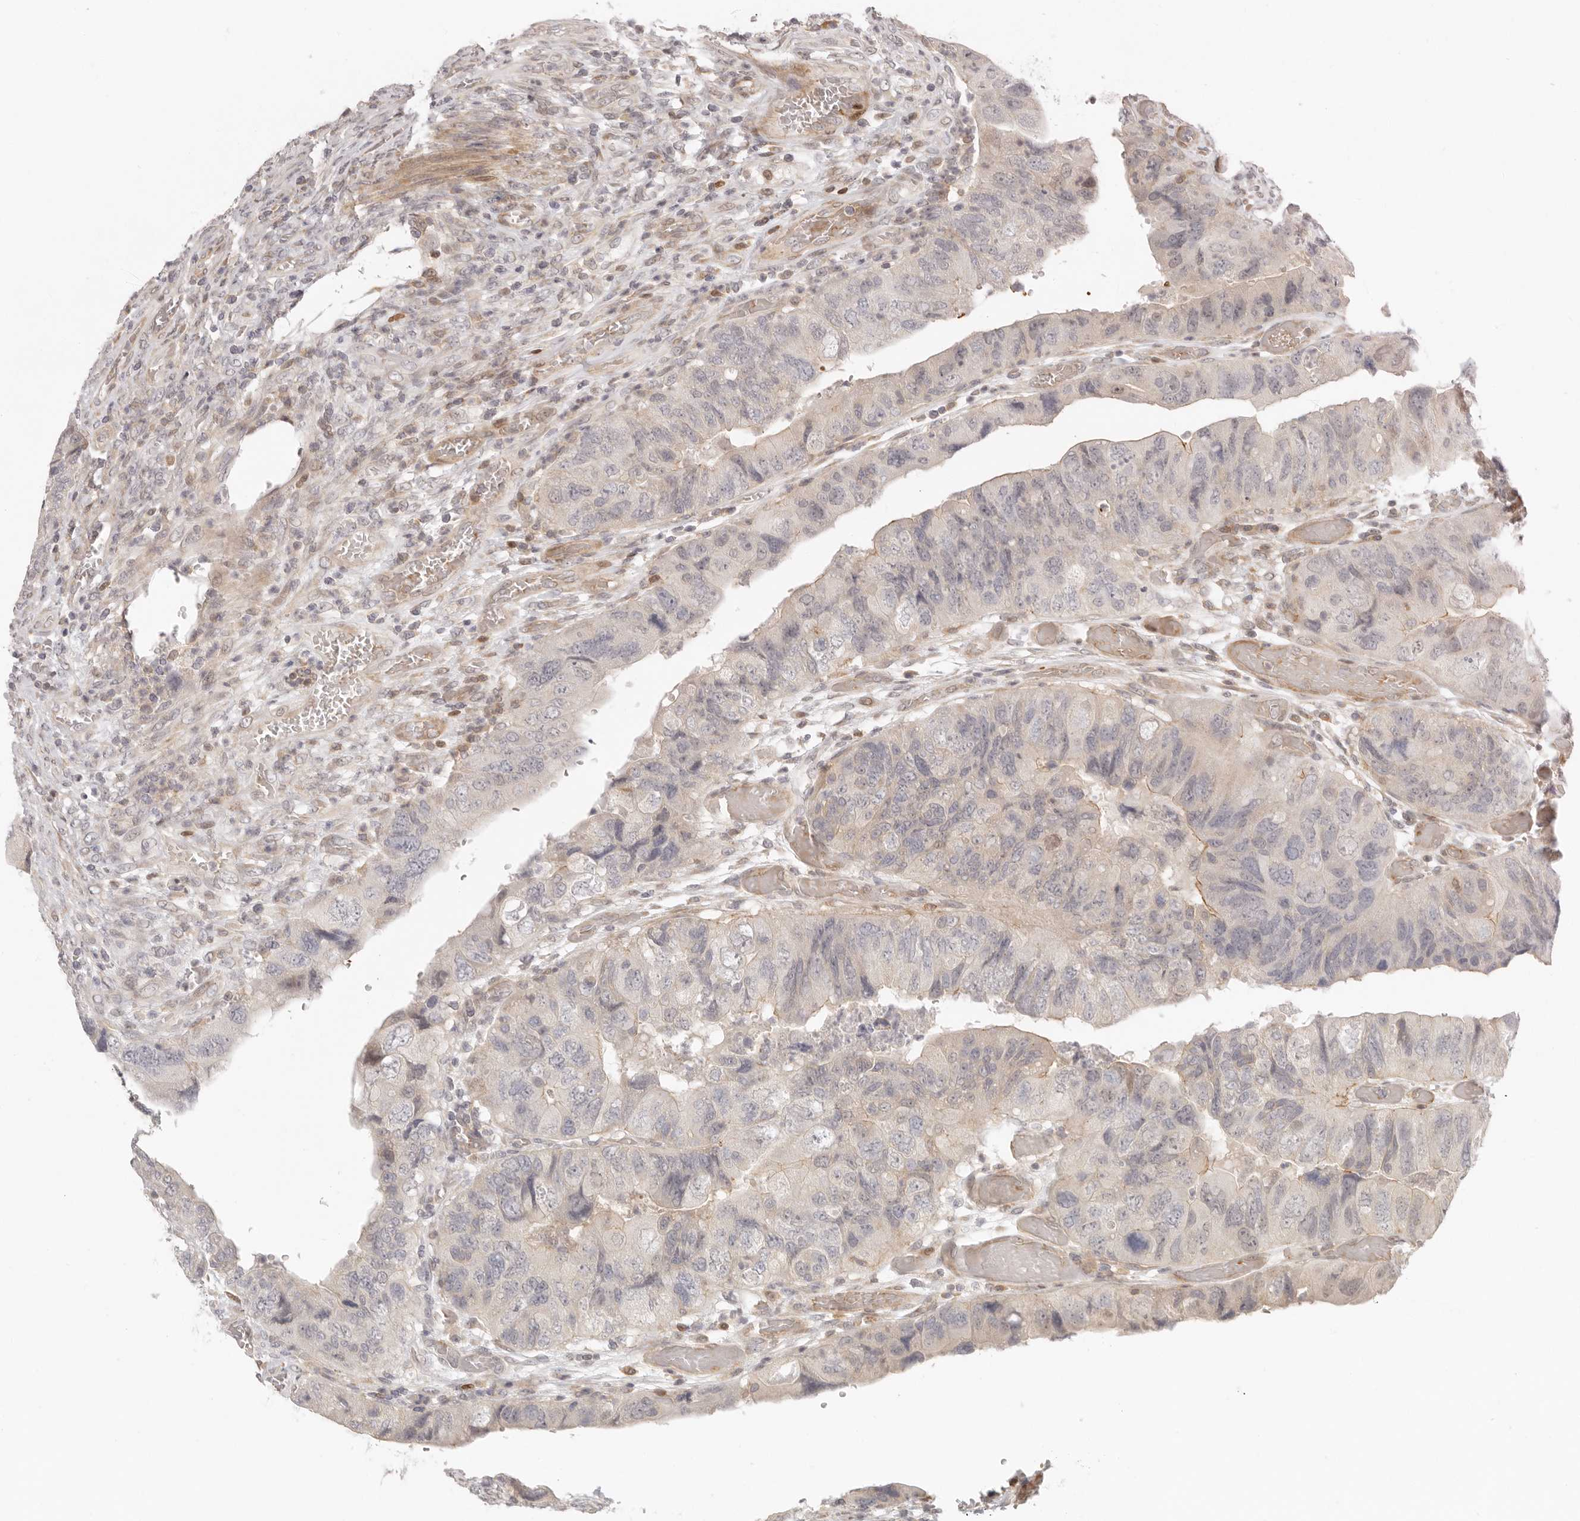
{"staining": {"intensity": "negative", "quantity": "none", "location": "none"}, "tissue": "colorectal cancer", "cell_type": "Tumor cells", "image_type": "cancer", "snomed": [{"axis": "morphology", "description": "Adenocarcinoma, NOS"}, {"axis": "topography", "description": "Rectum"}], "caption": "This micrograph is of colorectal adenocarcinoma stained with IHC to label a protein in brown with the nuclei are counter-stained blue. There is no expression in tumor cells.", "gene": "AHDC1", "patient": {"sex": "male", "age": 63}}